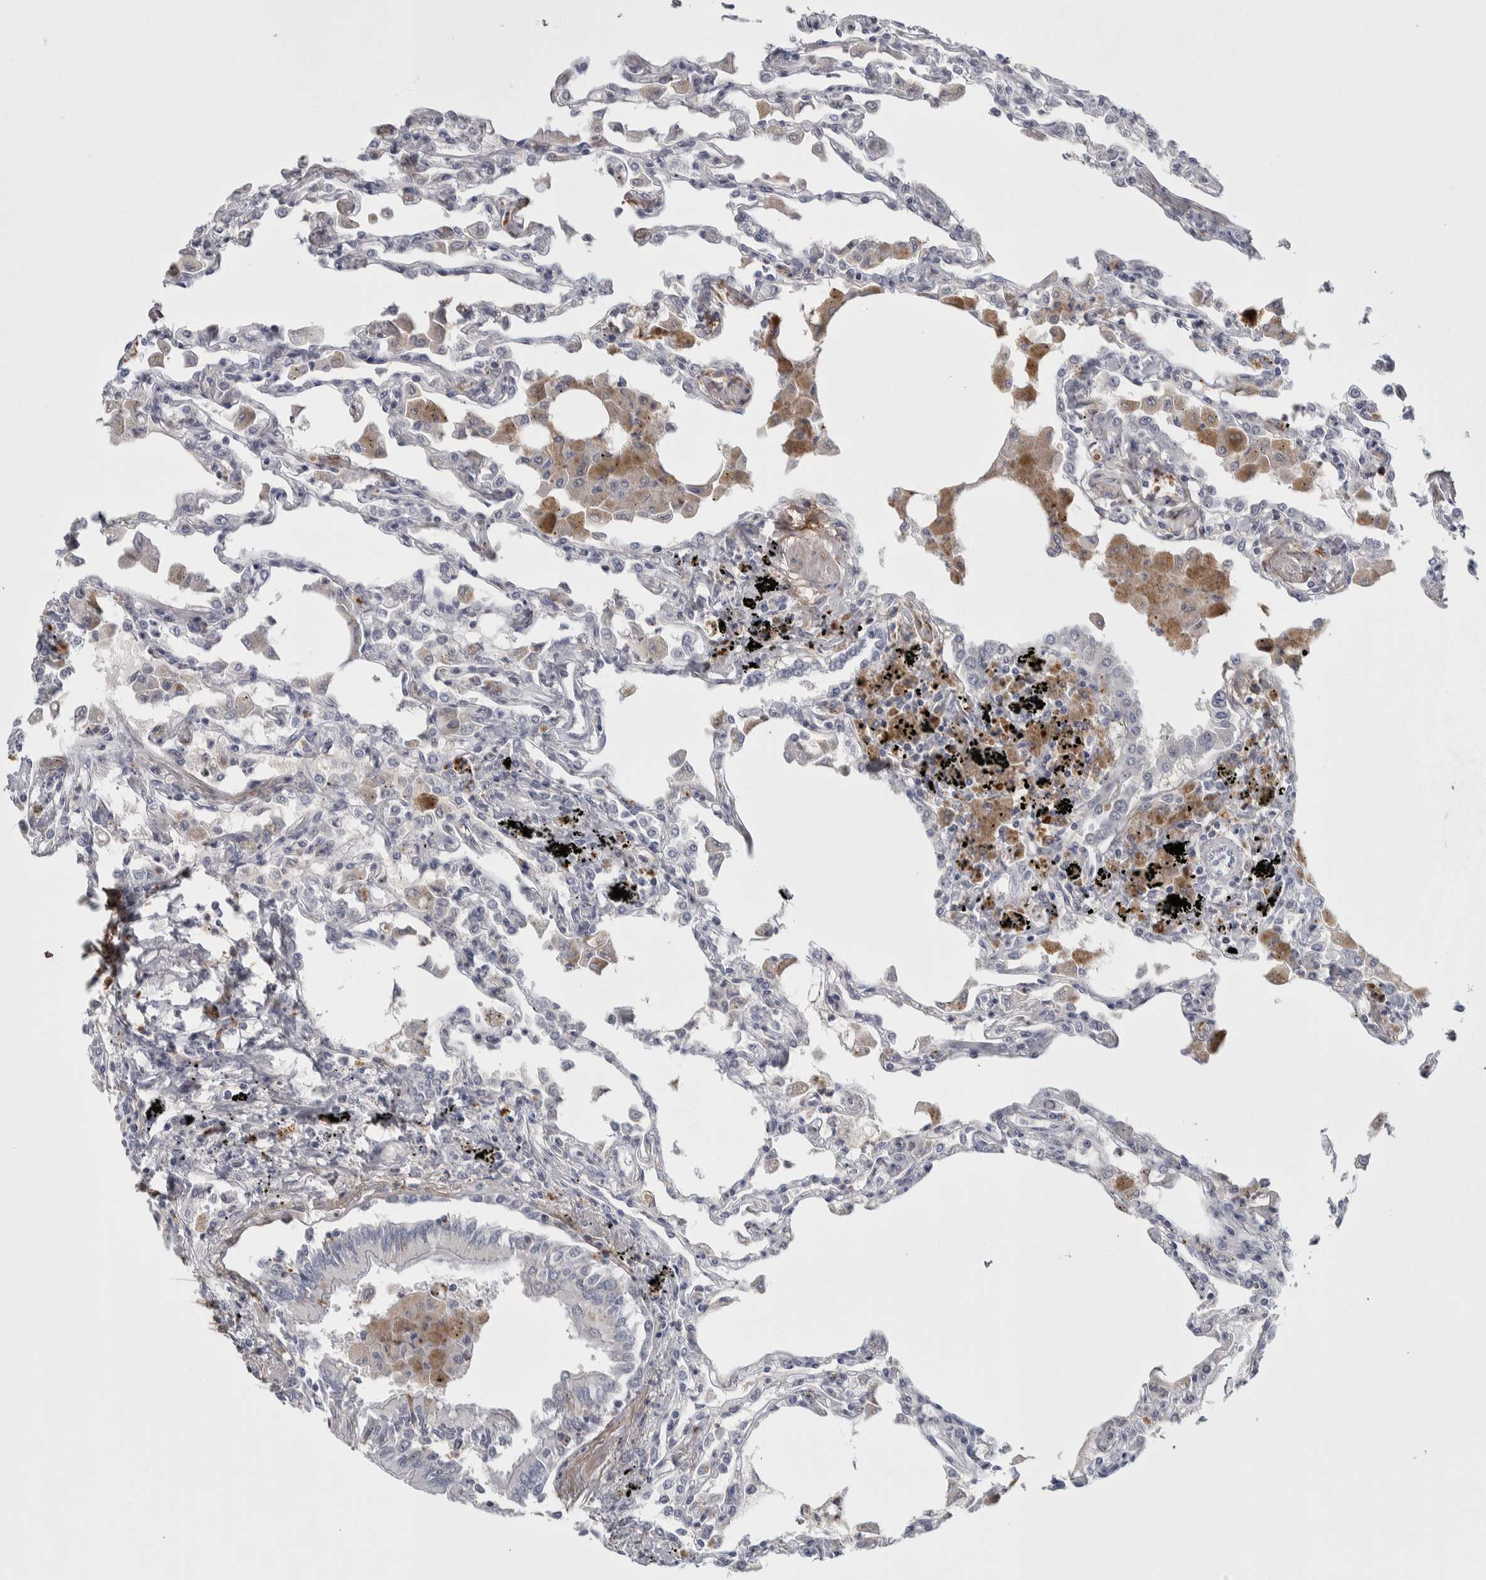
{"staining": {"intensity": "moderate", "quantity": "<25%", "location": "nuclear"}, "tissue": "lung", "cell_type": "Alveolar cells", "image_type": "normal", "snomed": [{"axis": "morphology", "description": "Normal tissue, NOS"}, {"axis": "topography", "description": "Bronchus"}, {"axis": "topography", "description": "Lung"}], "caption": "A low amount of moderate nuclear staining is seen in about <25% of alveolar cells in benign lung.", "gene": "ASPN", "patient": {"sex": "female", "age": 49}}